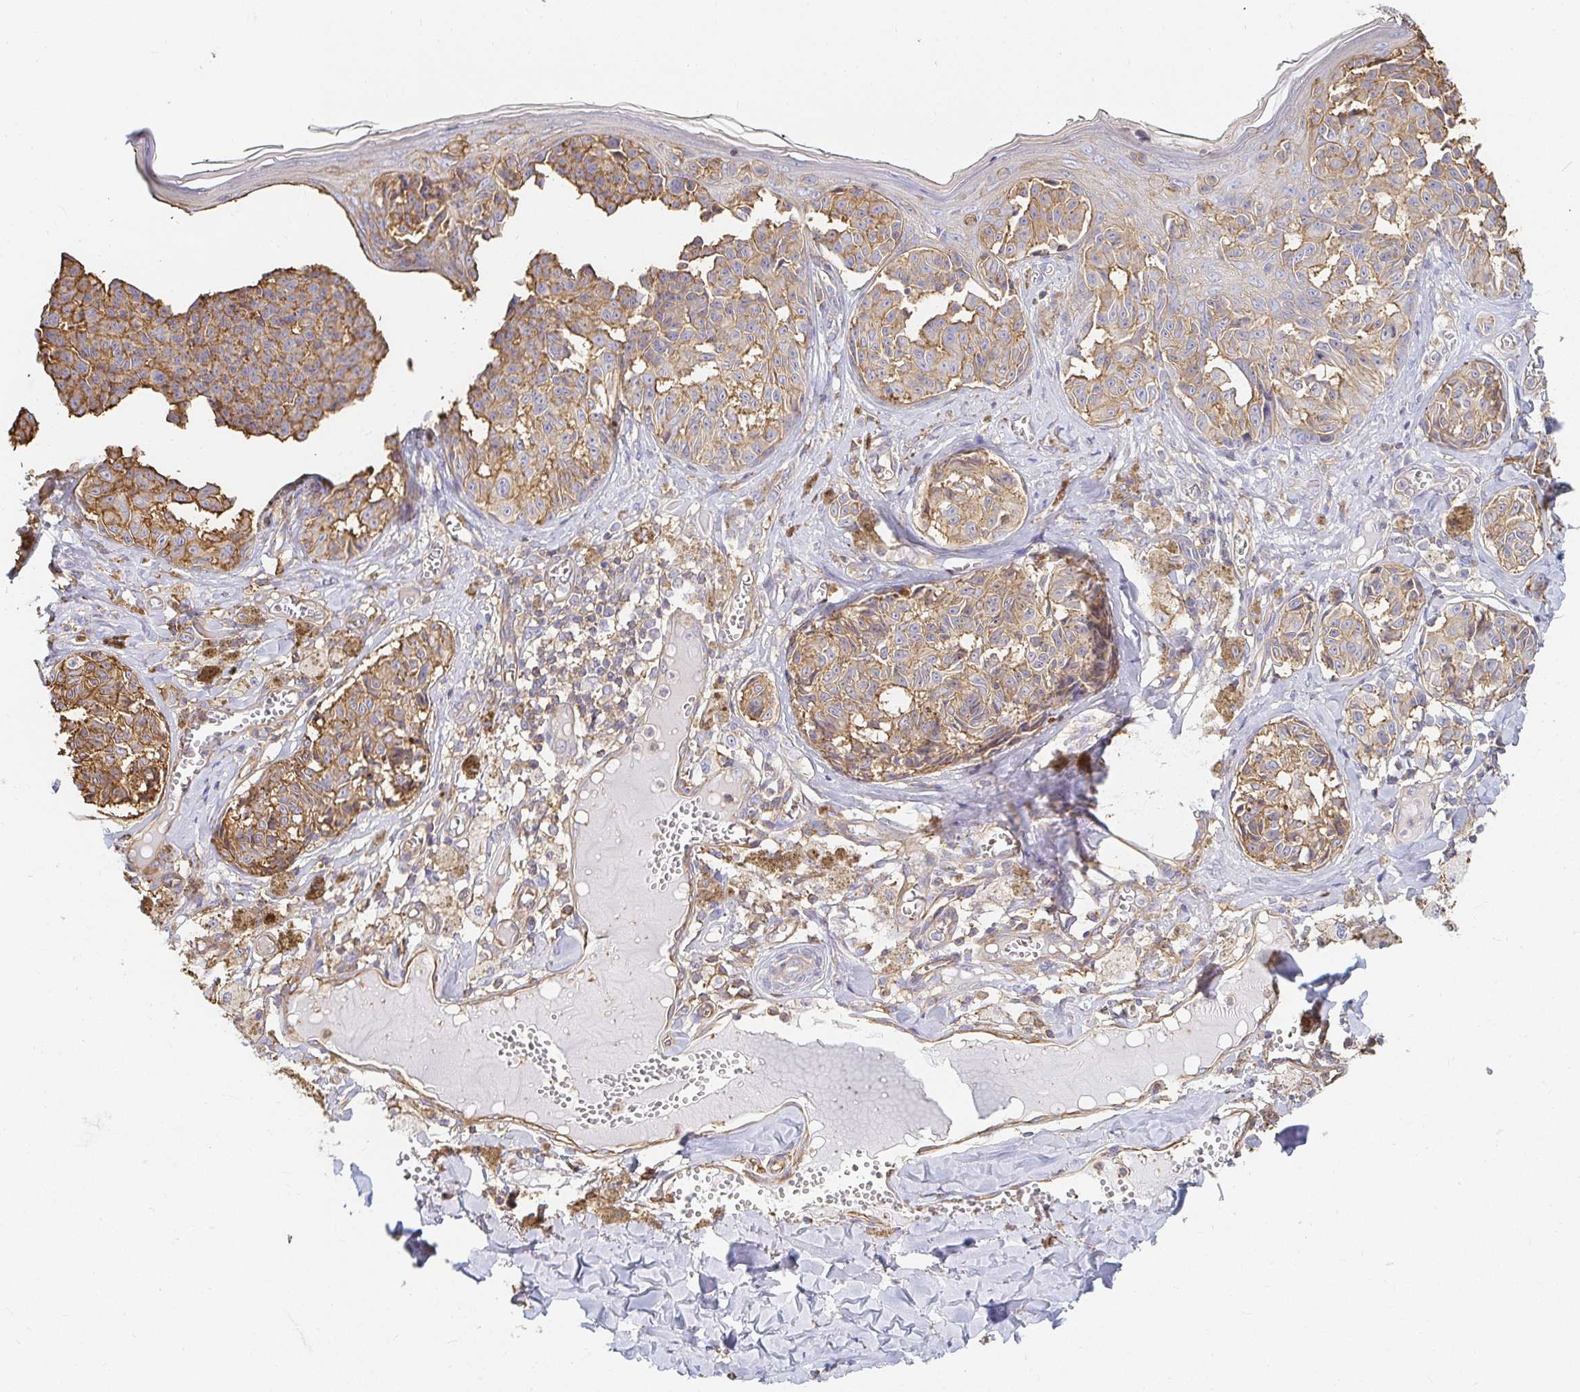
{"staining": {"intensity": "moderate", "quantity": ">75%", "location": "cytoplasmic/membranous"}, "tissue": "melanoma", "cell_type": "Tumor cells", "image_type": "cancer", "snomed": [{"axis": "morphology", "description": "Malignant melanoma, NOS"}, {"axis": "topography", "description": "Skin"}], "caption": "IHC of human melanoma shows medium levels of moderate cytoplasmic/membranous positivity in about >75% of tumor cells.", "gene": "TSPAN19", "patient": {"sex": "female", "age": 43}}